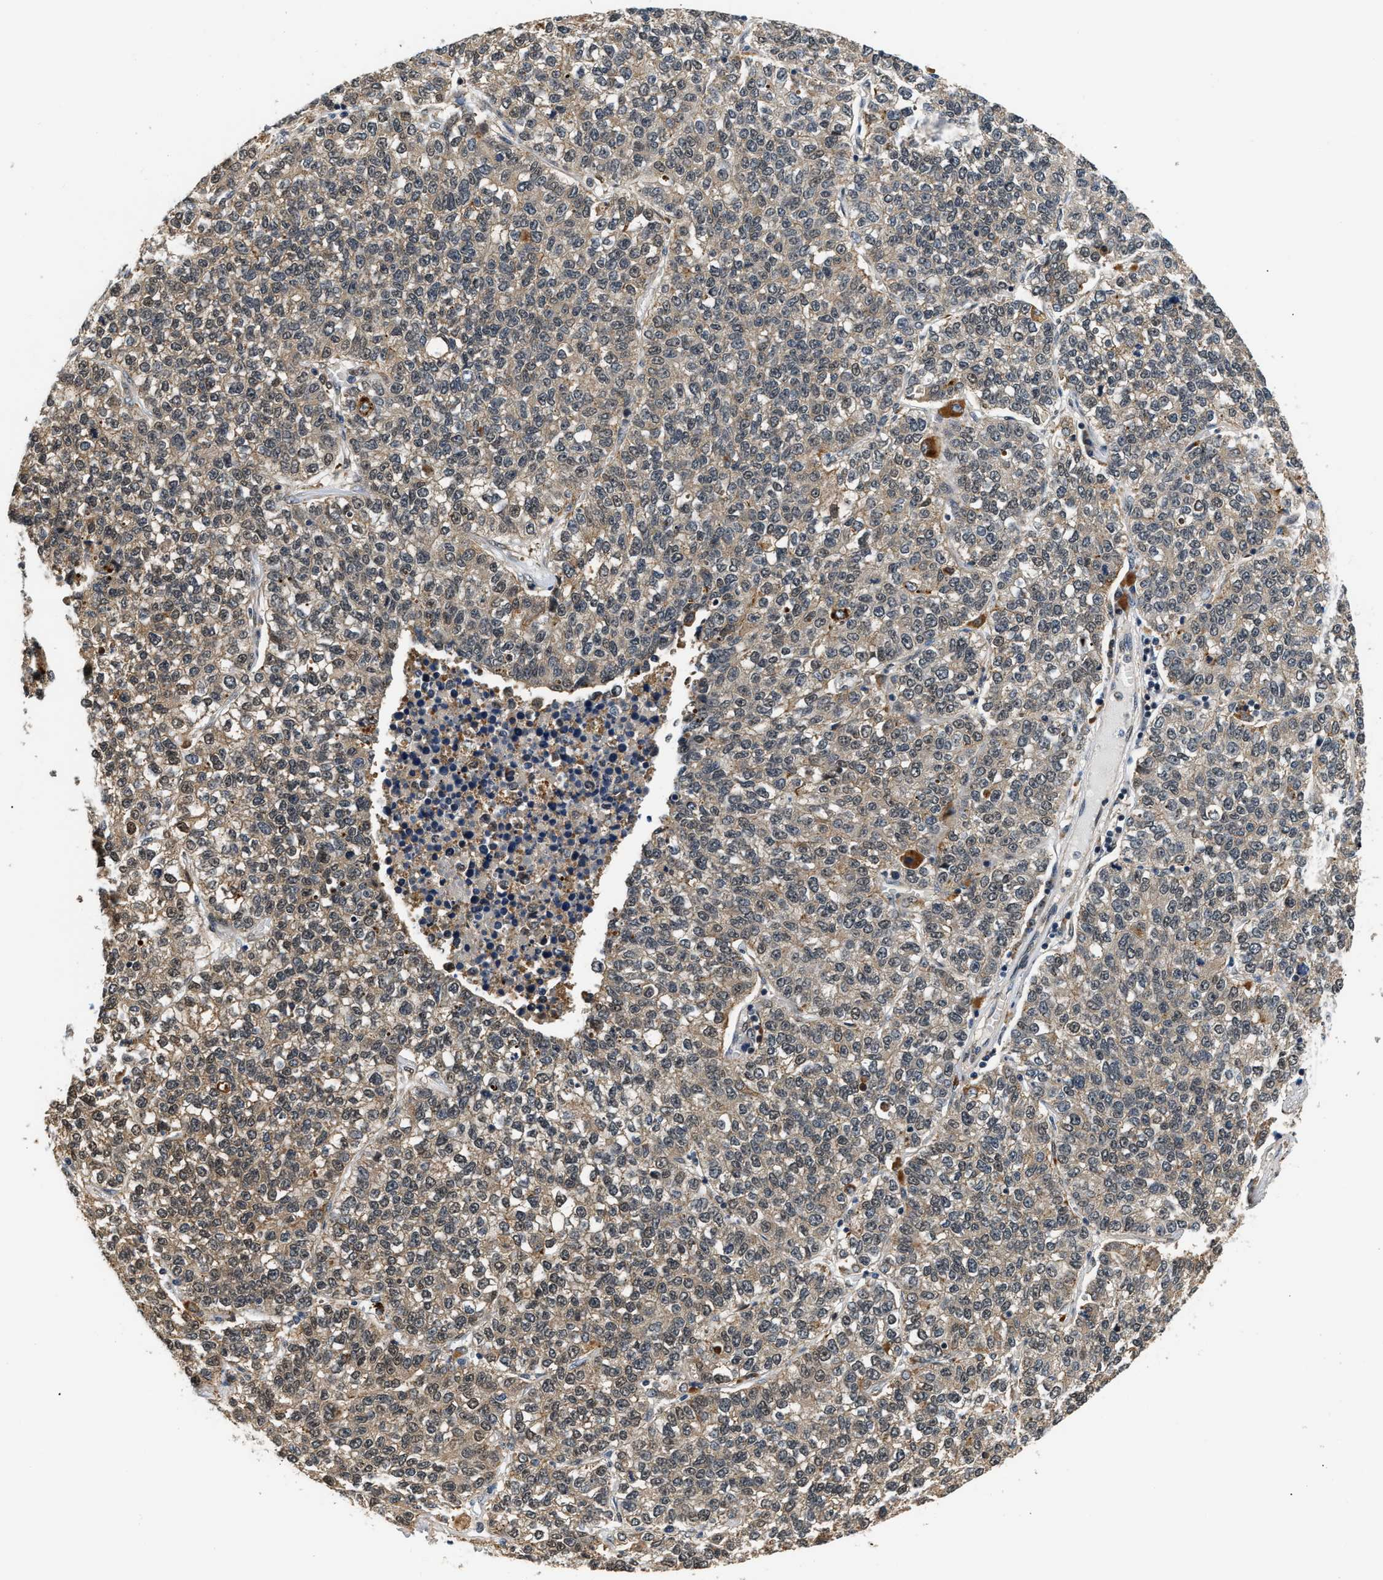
{"staining": {"intensity": "weak", "quantity": "25%-75%", "location": "cytoplasmic/membranous,nuclear"}, "tissue": "lung cancer", "cell_type": "Tumor cells", "image_type": "cancer", "snomed": [{"axis": "morphology", "description": "Adenocarcinoma, NOS"}, {"axis": "topography", "description": "Lung"}], "caption": "The image demonstrates a brown stain indicating the presence of a protein in the cytoplasmic/membranous and nuclear of tumor cells in adenocarcinoma (lung). Using DAB (brown) and hematoxylin (blue) stains, captured at high magnification using brightfield microscopy.", "gene": "LARP6", "patient": {"sex": "male", "age": 49}}